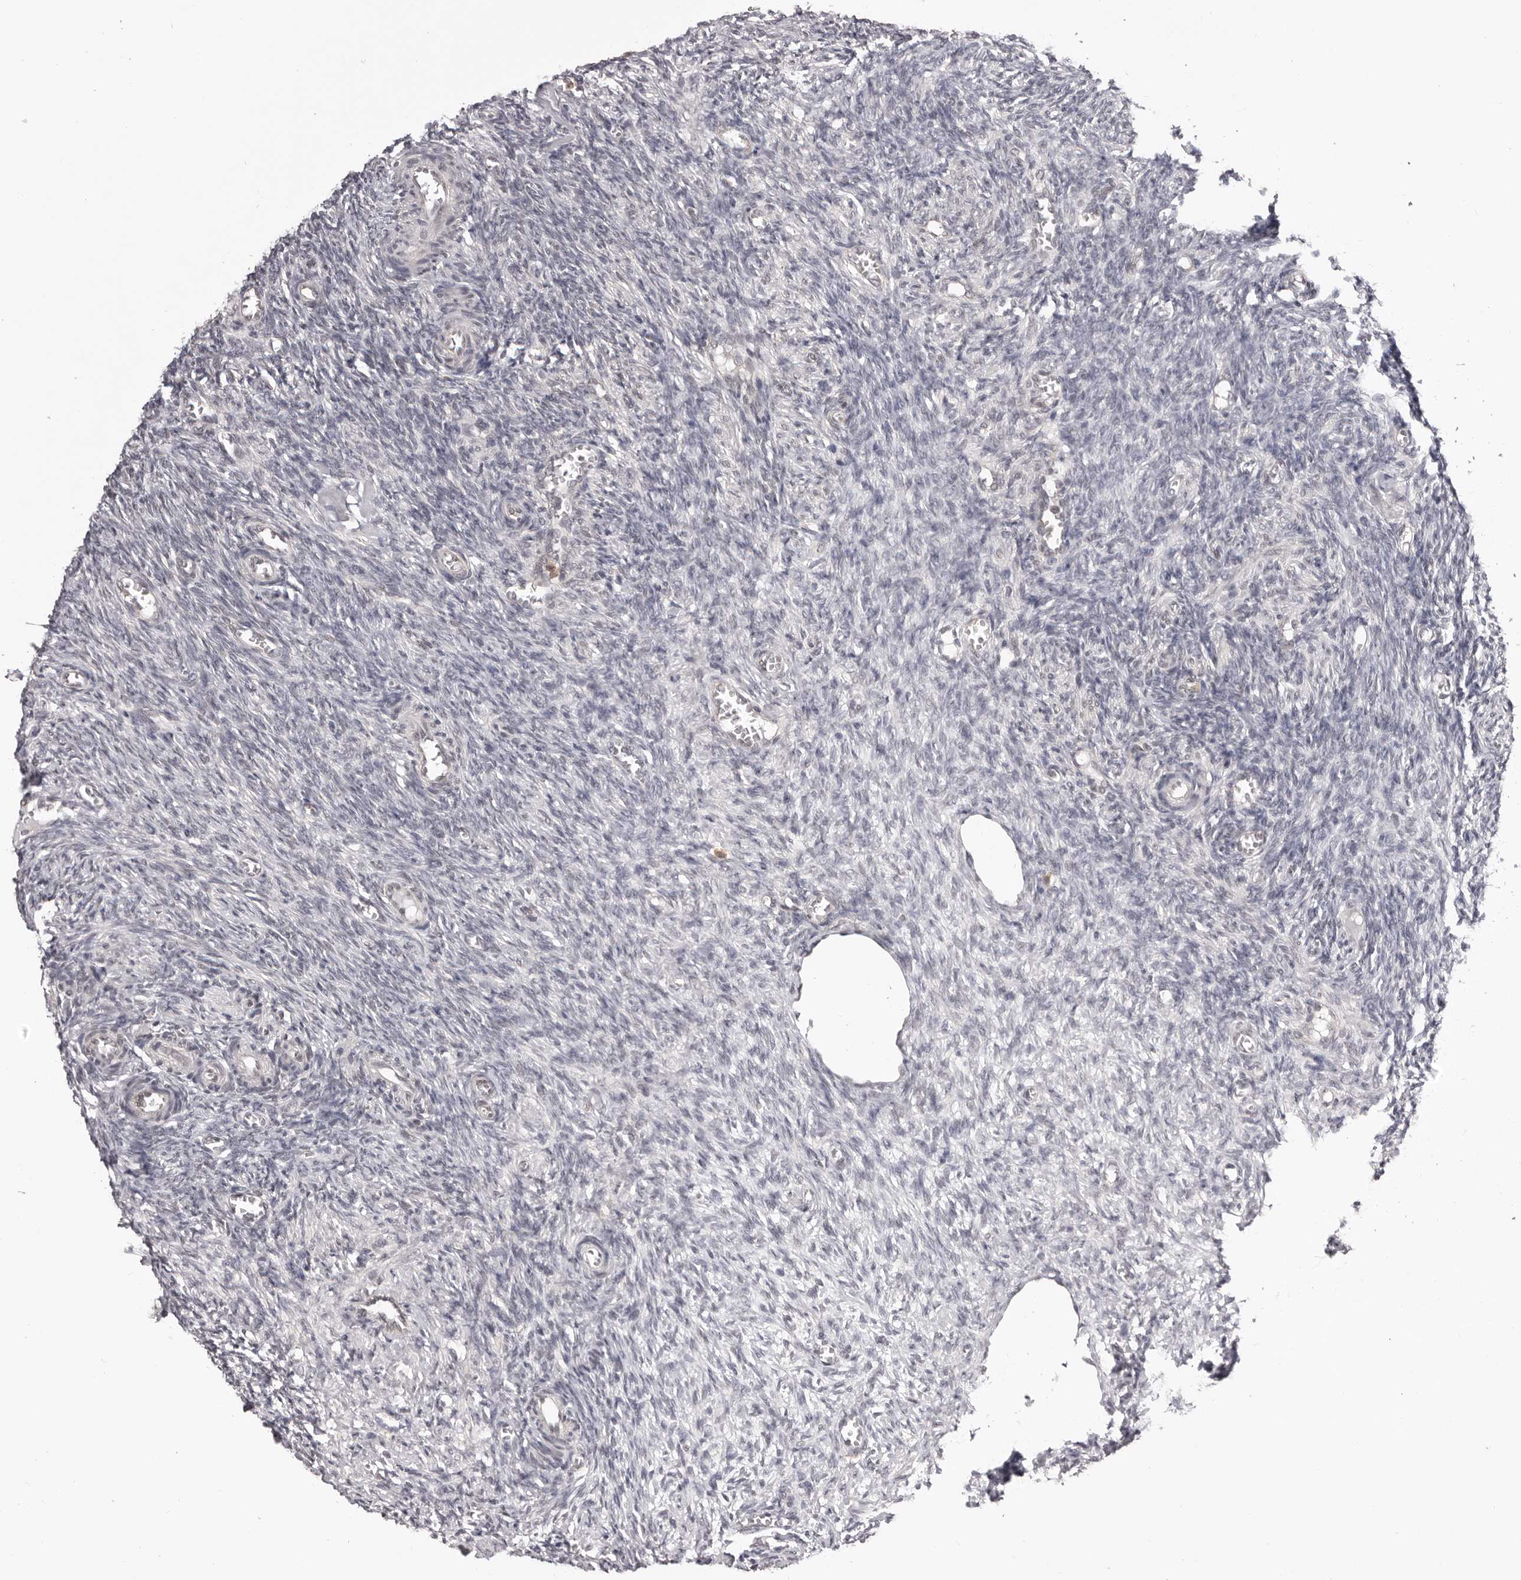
{"staining": {"intensity": "negative", "quantity": "none", "location": "none"}, "tissue": "ovary", "cell_type": "Follicle cells", "image_type": "normal", "snomed": [{"axis": "morphology", "description": "Normal tissue, NOS"}, {"axis": "topography", "description": "Ovary"}], "caption": "The micrograph exhibits no staining of follicle cells in unremarkable ovary.", "gene": "RNF2", "patient": {"sex": "female", "age": 27}}